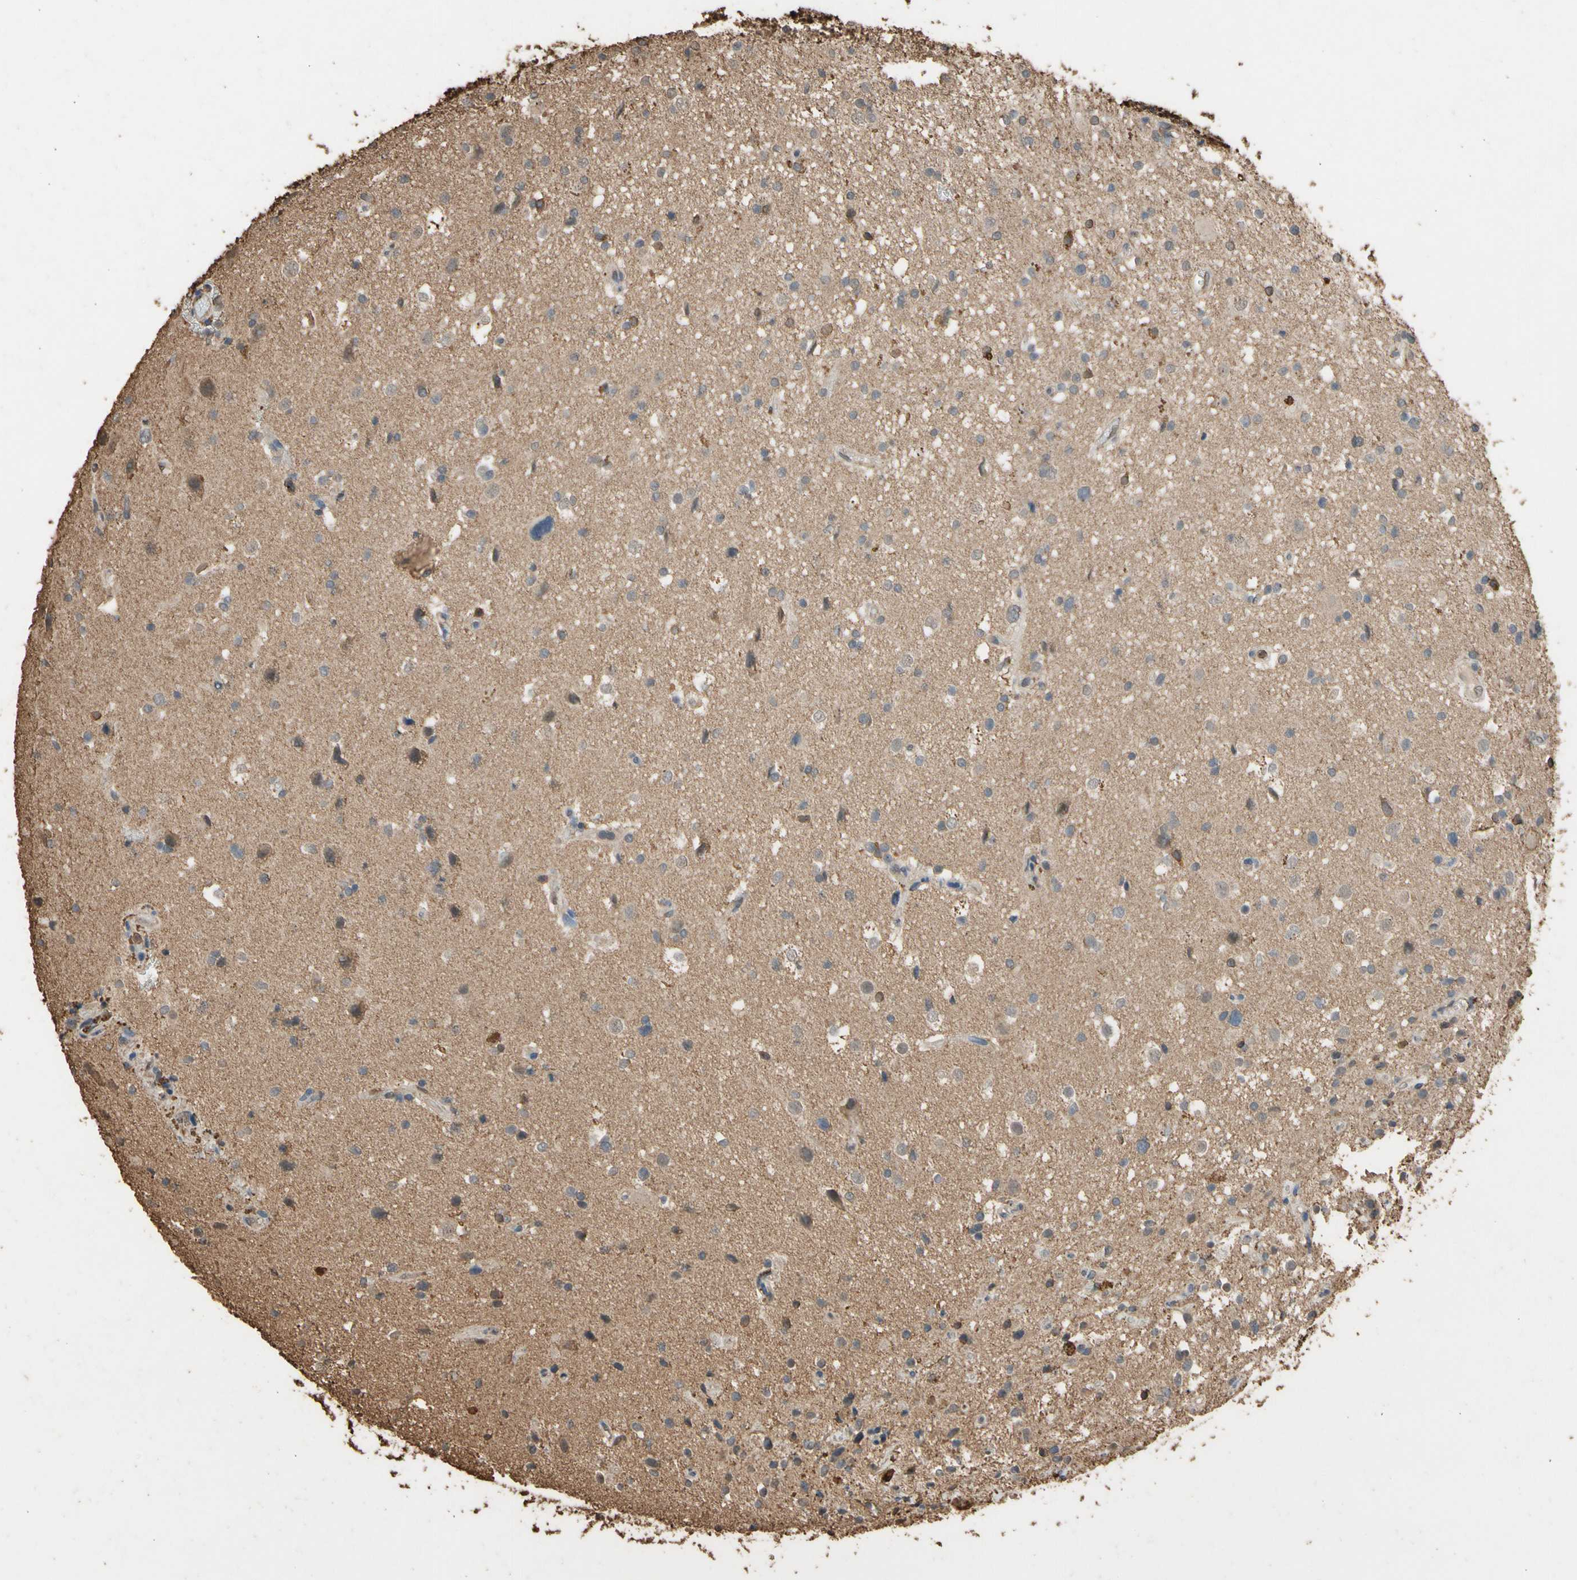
{"staining": {"intensity": "negative", "quantity": "none", "location": "none"}, "tissue": "glioma", "cell_type": "Tumor cells", "image_type": "cancer", "snomed": [{"axis": "morphology", "description": "Glioma, malignant, High grade"}, {"axis": "topography", "description": "Brain"}], "caption": "Malignant high-grade glioma stained for a protein using immunohistochemistry shows no expression tumor cells.", "gene": "TNFSF13B", "patient": {"sex": "male", "age": 33}}